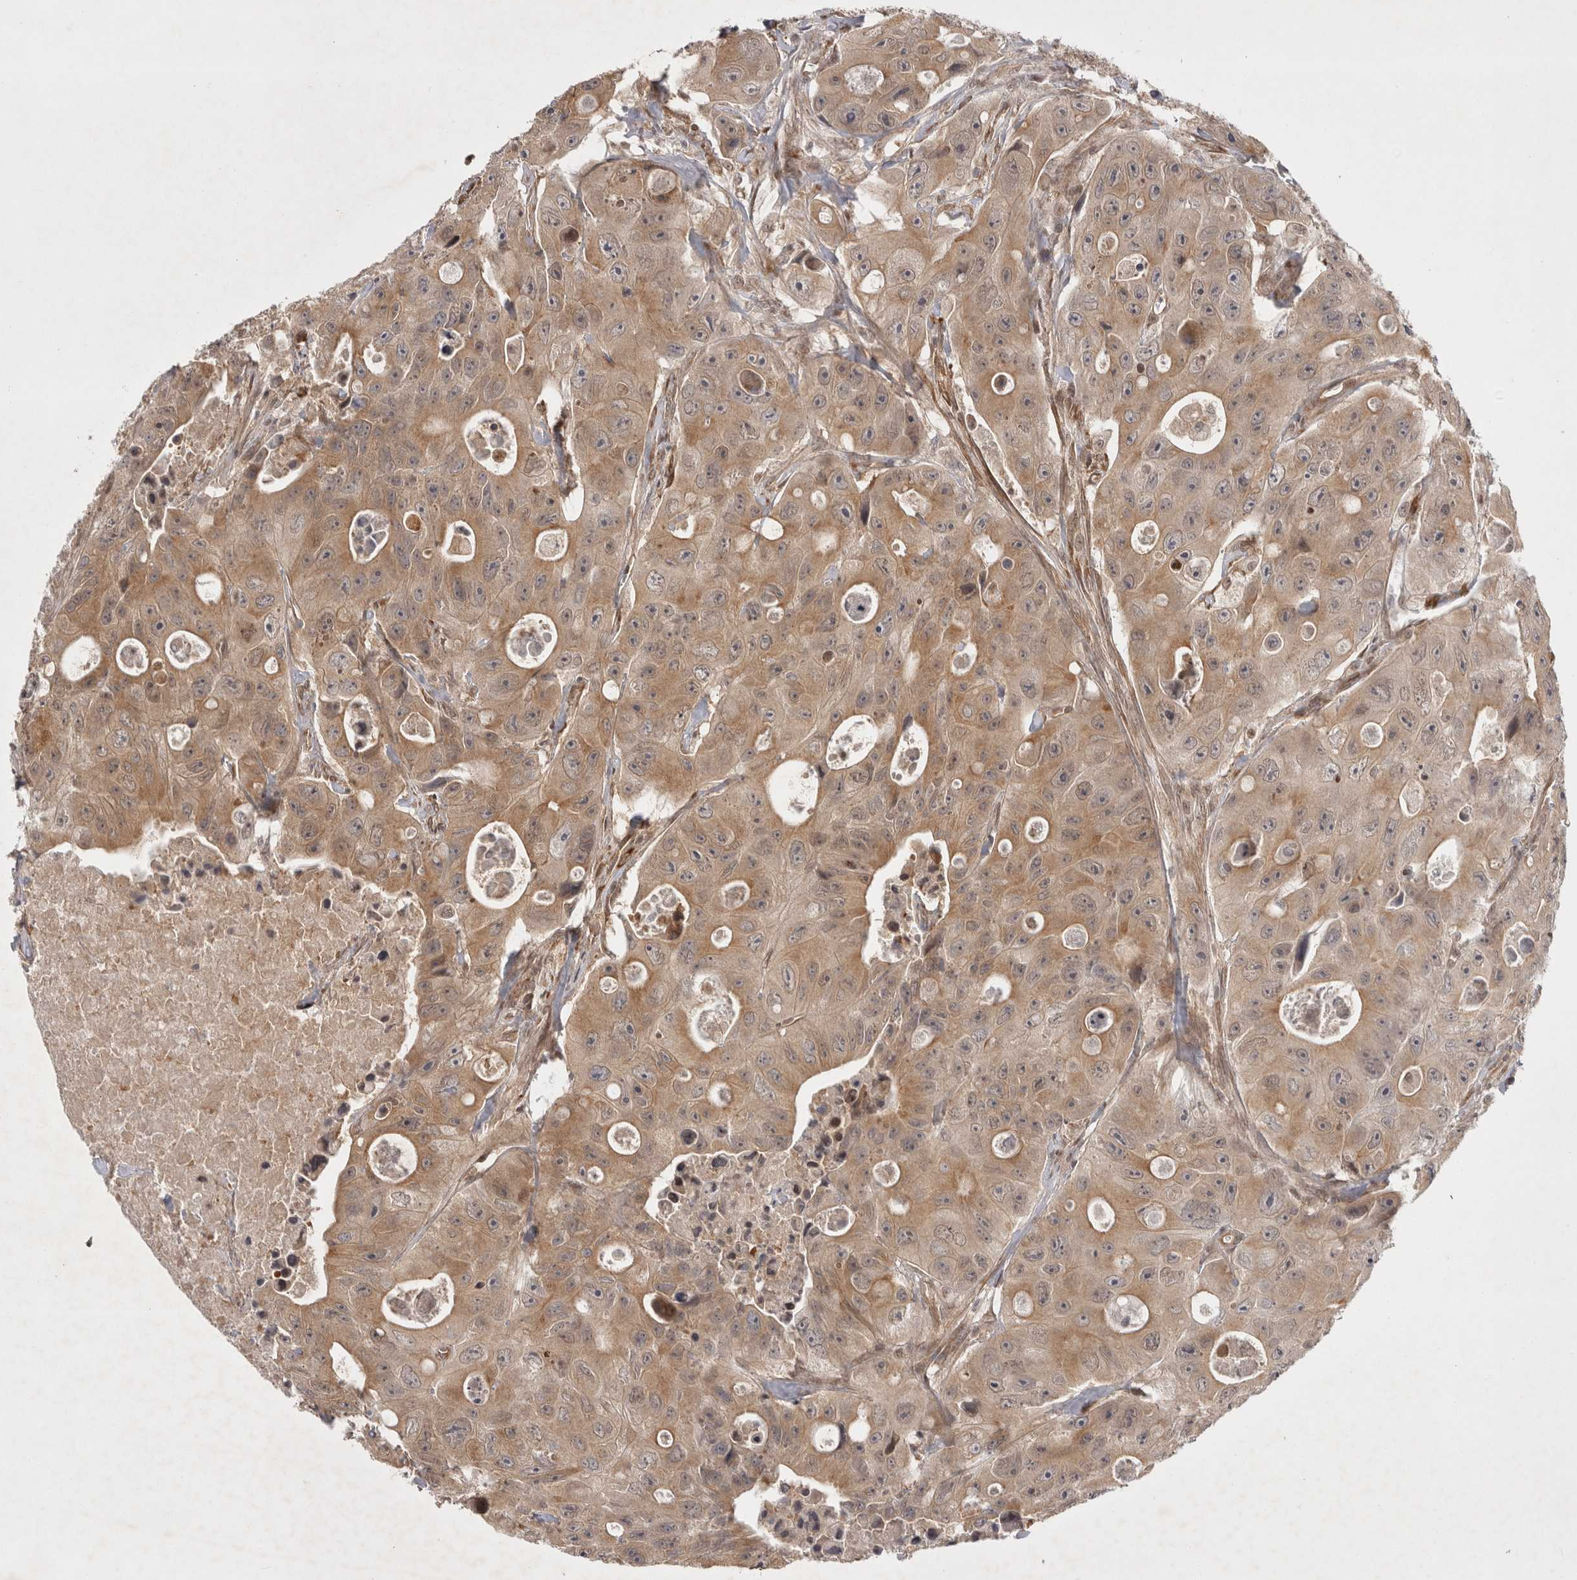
{"staining": {"intensity": "moderate", "quantity": ">75%", "location": "cytoplasmic/membranous"}, "tissue": "colorectal cancer", "cell_type": "Tumor cells", "image_type": "cancer", "snomed": [{"axis": "morphology", "description": "Adenocarcinoma, NOS"}, {"axis": "topography", "description": "Colon"}], "caption": "Immunohistochemical staining of human colorectal cancer (adenocarcinoma) exhibits medium levels of moderate cytoplasmic/membranous protein positivity in approximately >75% of tumor cells.", "gene": "ZNF318", "patient": {"sex": "female", "age": 46}}